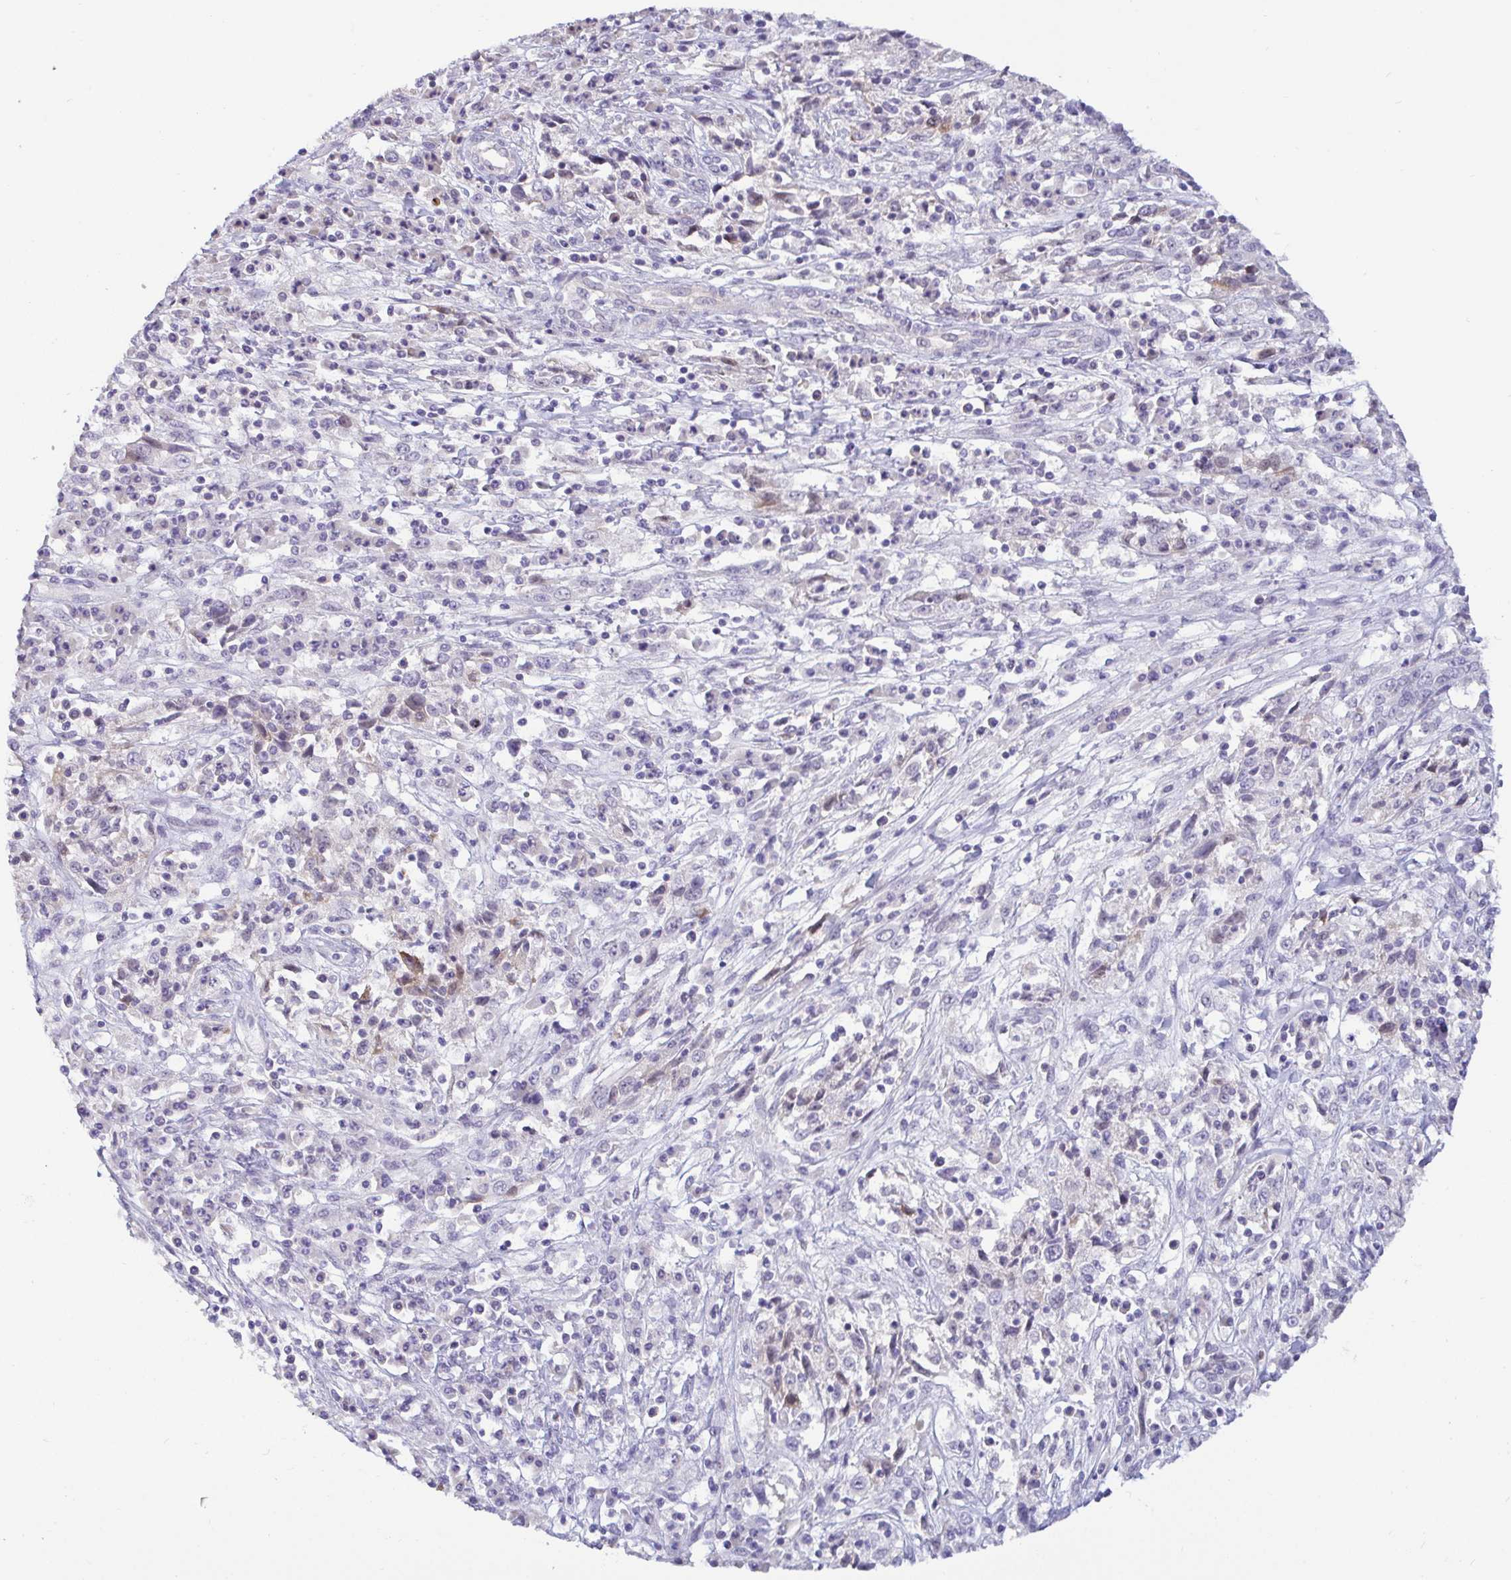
{"staining": {"intensity": "negative", "quantity": "none", "location": "none"}, "tissue": "cervical cancer", "cell_type": "Tumor cells", "image_type": "cancer", "snomed": [{"axis": "morphology", "description": "Adenocarcinoma, NOS"}, {"axis": "topography", "description": "Cervix"}], "caption": "High magnification brightfield microscopy of cervical cancer (adenocarcinoma) stained with DAB (3,3'-diaminobenzidine) (brown) and counterstained with hematoxylin (blue): tumor cells show no significant positivity.", "gene": "GSTM1", "patient": {"sex": "female", "age": 40}}